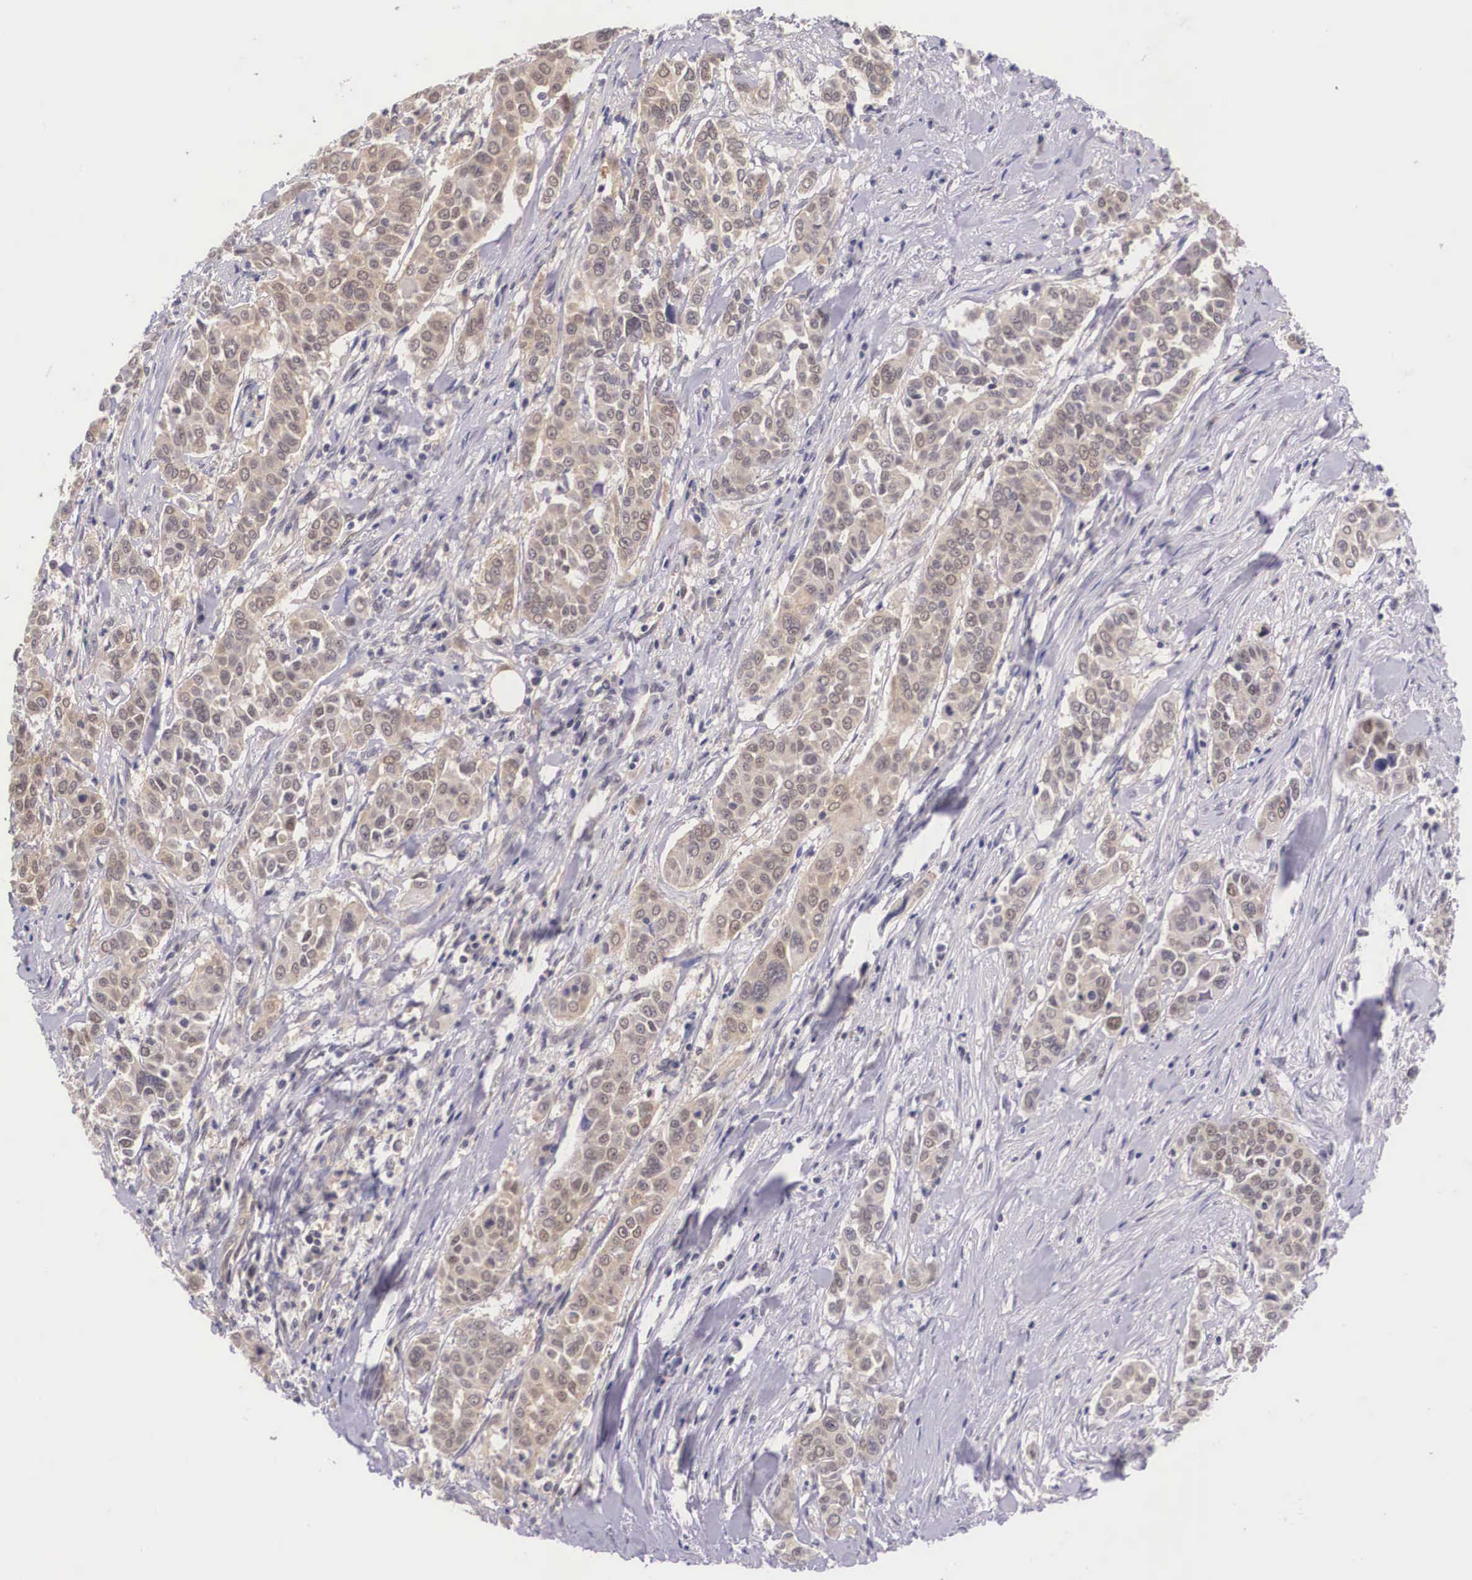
{"staining": {"intensity": "weak", "quantity": ">75%", "location": "cytoplasmic/membranous"}, "tissue": "pancreatic cancer", "cell_type": "Tumor cells", "image_type": "cancer", "snomed": [{"axis": "morphology", "description": "Adenocarcinoma, NOS"}, {"axis": "topography", "description": "Pancreas"}], "caption": "A photomicrograph of adenocarcinoma (pancreatic) stained for a protein reveals weak cytoplasmic/membranous brown staining in tumor cells.", "gene": "IGBP1", "patient": {"sex": "female", "age": 52}}